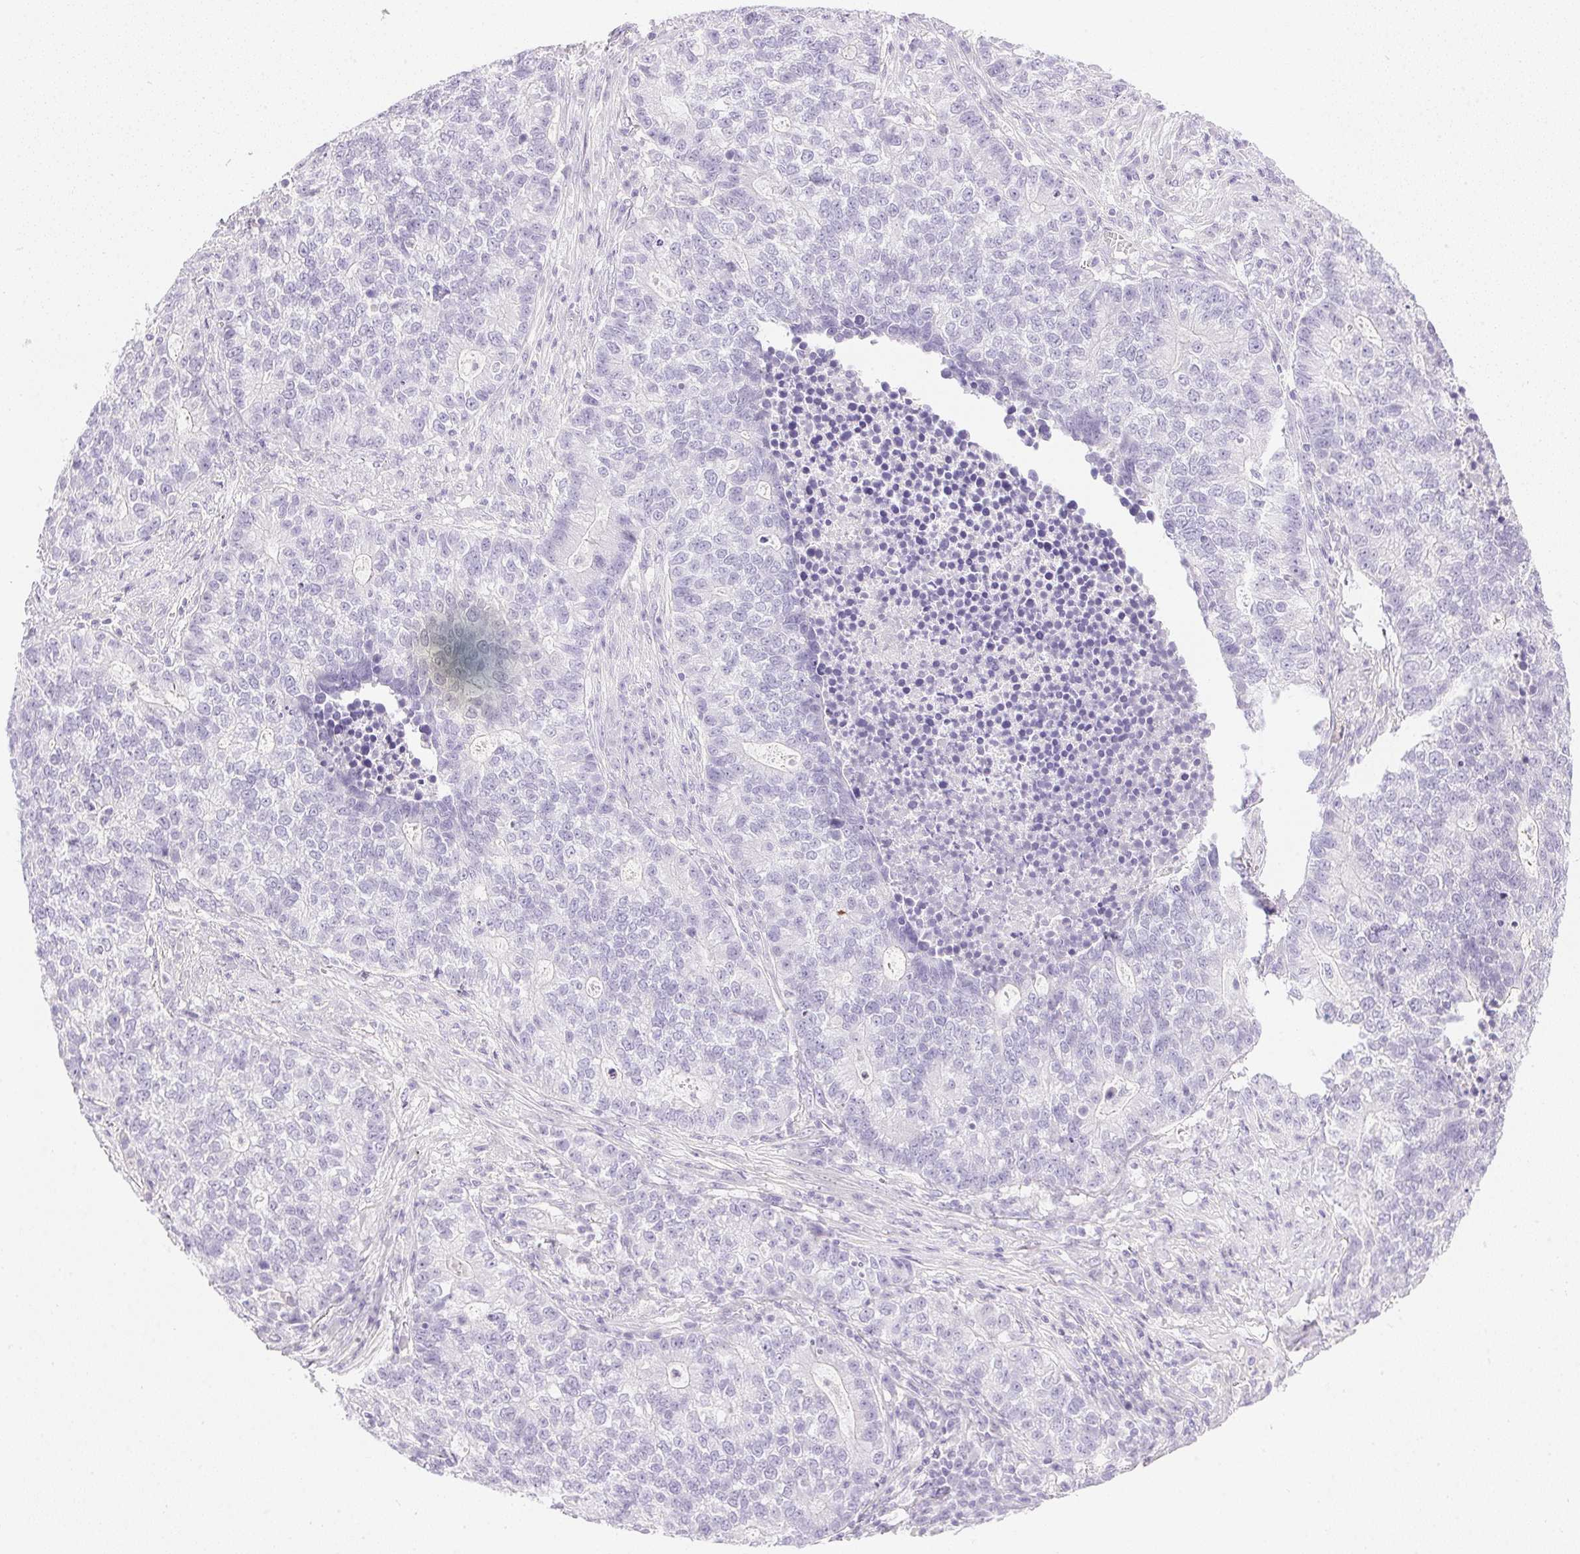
{"staining": {"intensity": "negative", "quantity": "none", "location": "none"}, "tissue": "lung cancer", "cell_type": "Tumor cells", "image_type": "cancer", "snomed": [{"axis": "morphology", "description": "Adenocarcinoma, NOS"}, {"axis": "topography", "description": "Lung"}], "caption": "Immunohistochemical staining of lung adenocarcinoma reveals no significant expression in tumor cells.", "gene": "CTRL", "patient": {"sex": "male", "age": 57}}